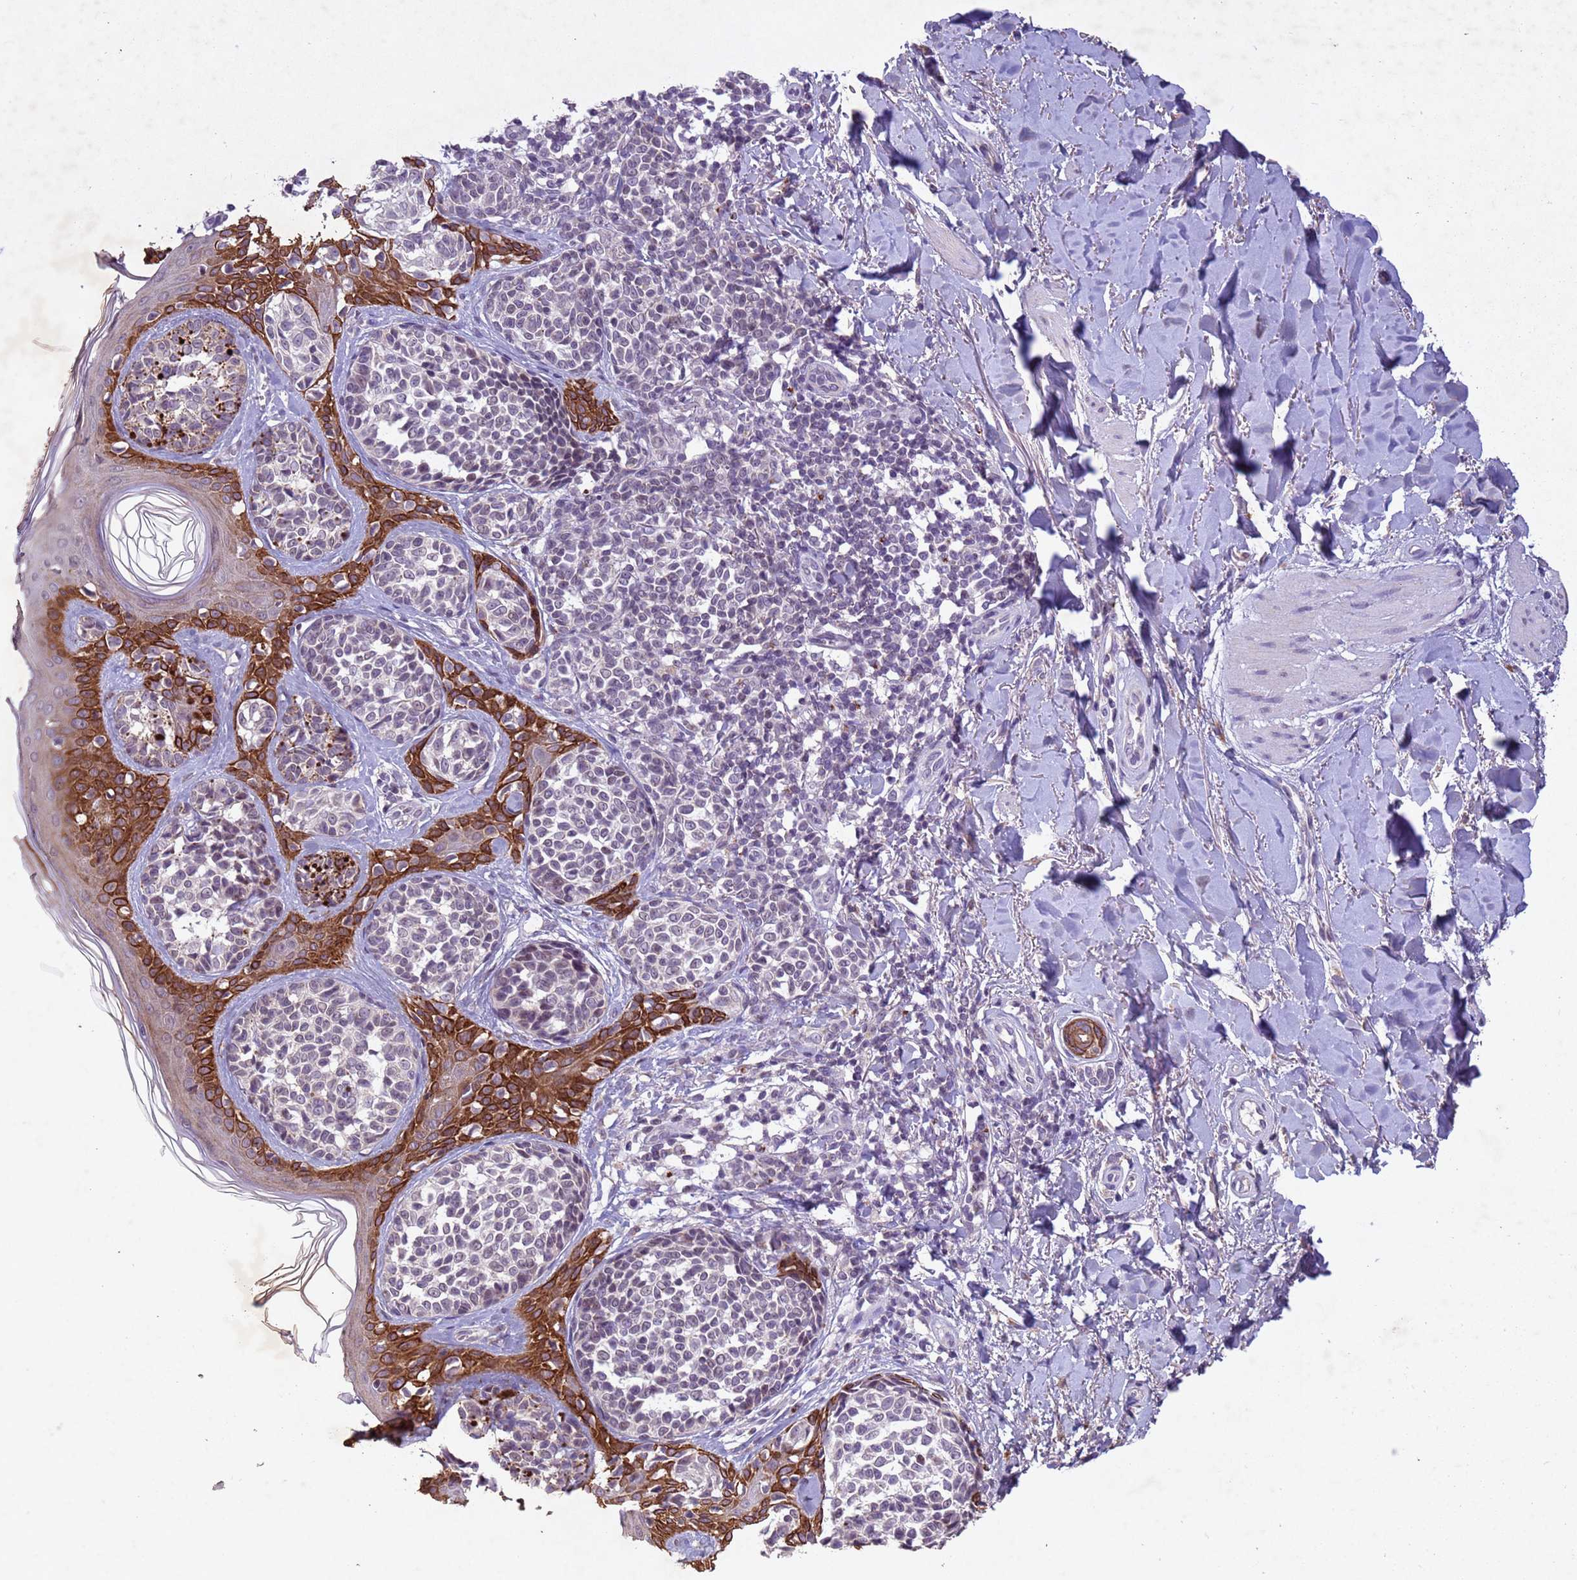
{"staining": {"intensity": "negative", "quantity": "none", "location": "none"}, "tissue": "melanoma", "cell_type": "Tumor cells", "image_type": "cancer", "snomed": [{"axis": "morphology", "description": "Malignant melanoma, NOS"}, {"axis": "topography", "description": "Skin of upper extremity"}], "caption": "Melanoma stained for a protein using IHC reveals no positivity tumor cells.", "gene": "NLRP11", "patient": {"sex": "male", "age": 40}}